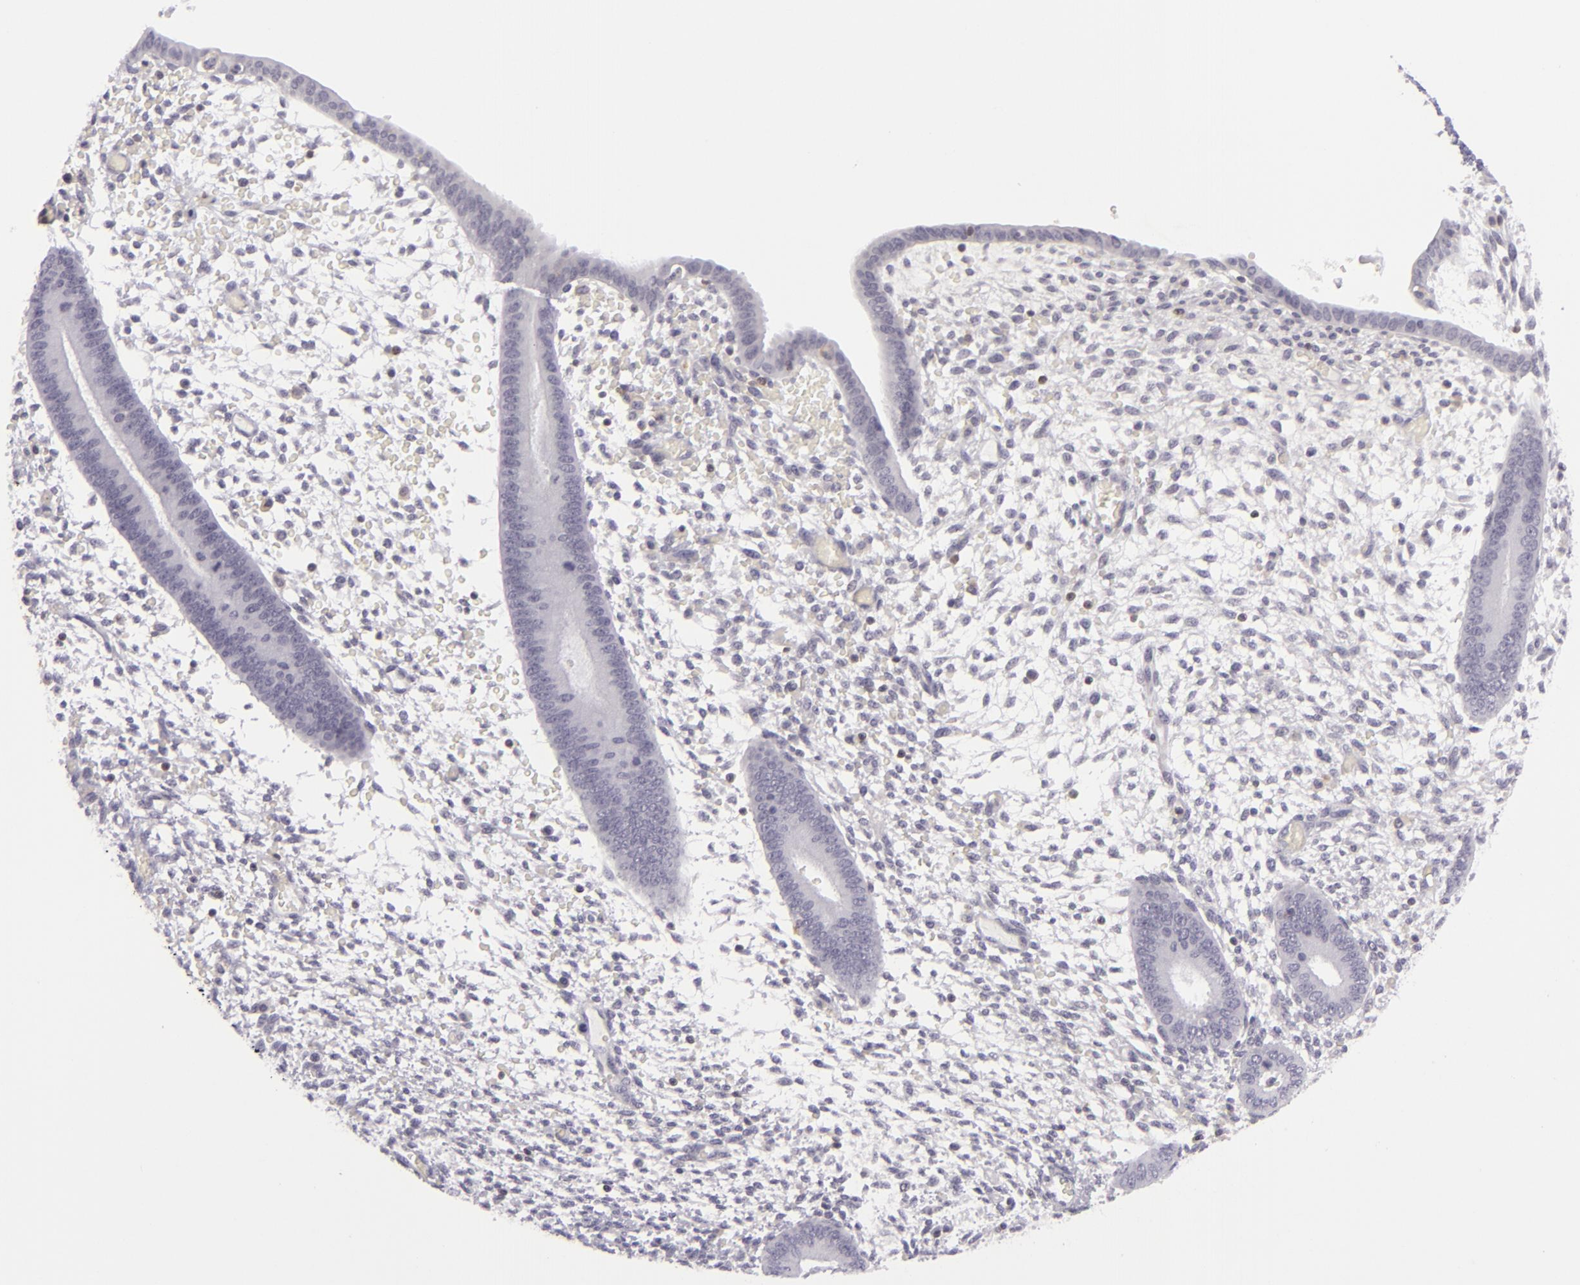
{"staining": {"intensity": "negative", "quantity": "none", "location": "none"}, "tissue": "endometrium", "cell_type": "Cells in endometrial stroma", "image_type": "normal", "snomed": [{"axis": "morphology", "description": "Normal tissue, NOS"}, {"axis": "topography", "description": "Endometrium"}], "caption": "DAB (3,3'-diaminobenzidine) immunohistochemical staining of benign endometrium demonstrates no significant positivity in cells in endometrial stroma.", "gene": "KCNAB2", "patient": {"sex": "female", "age": 42}}